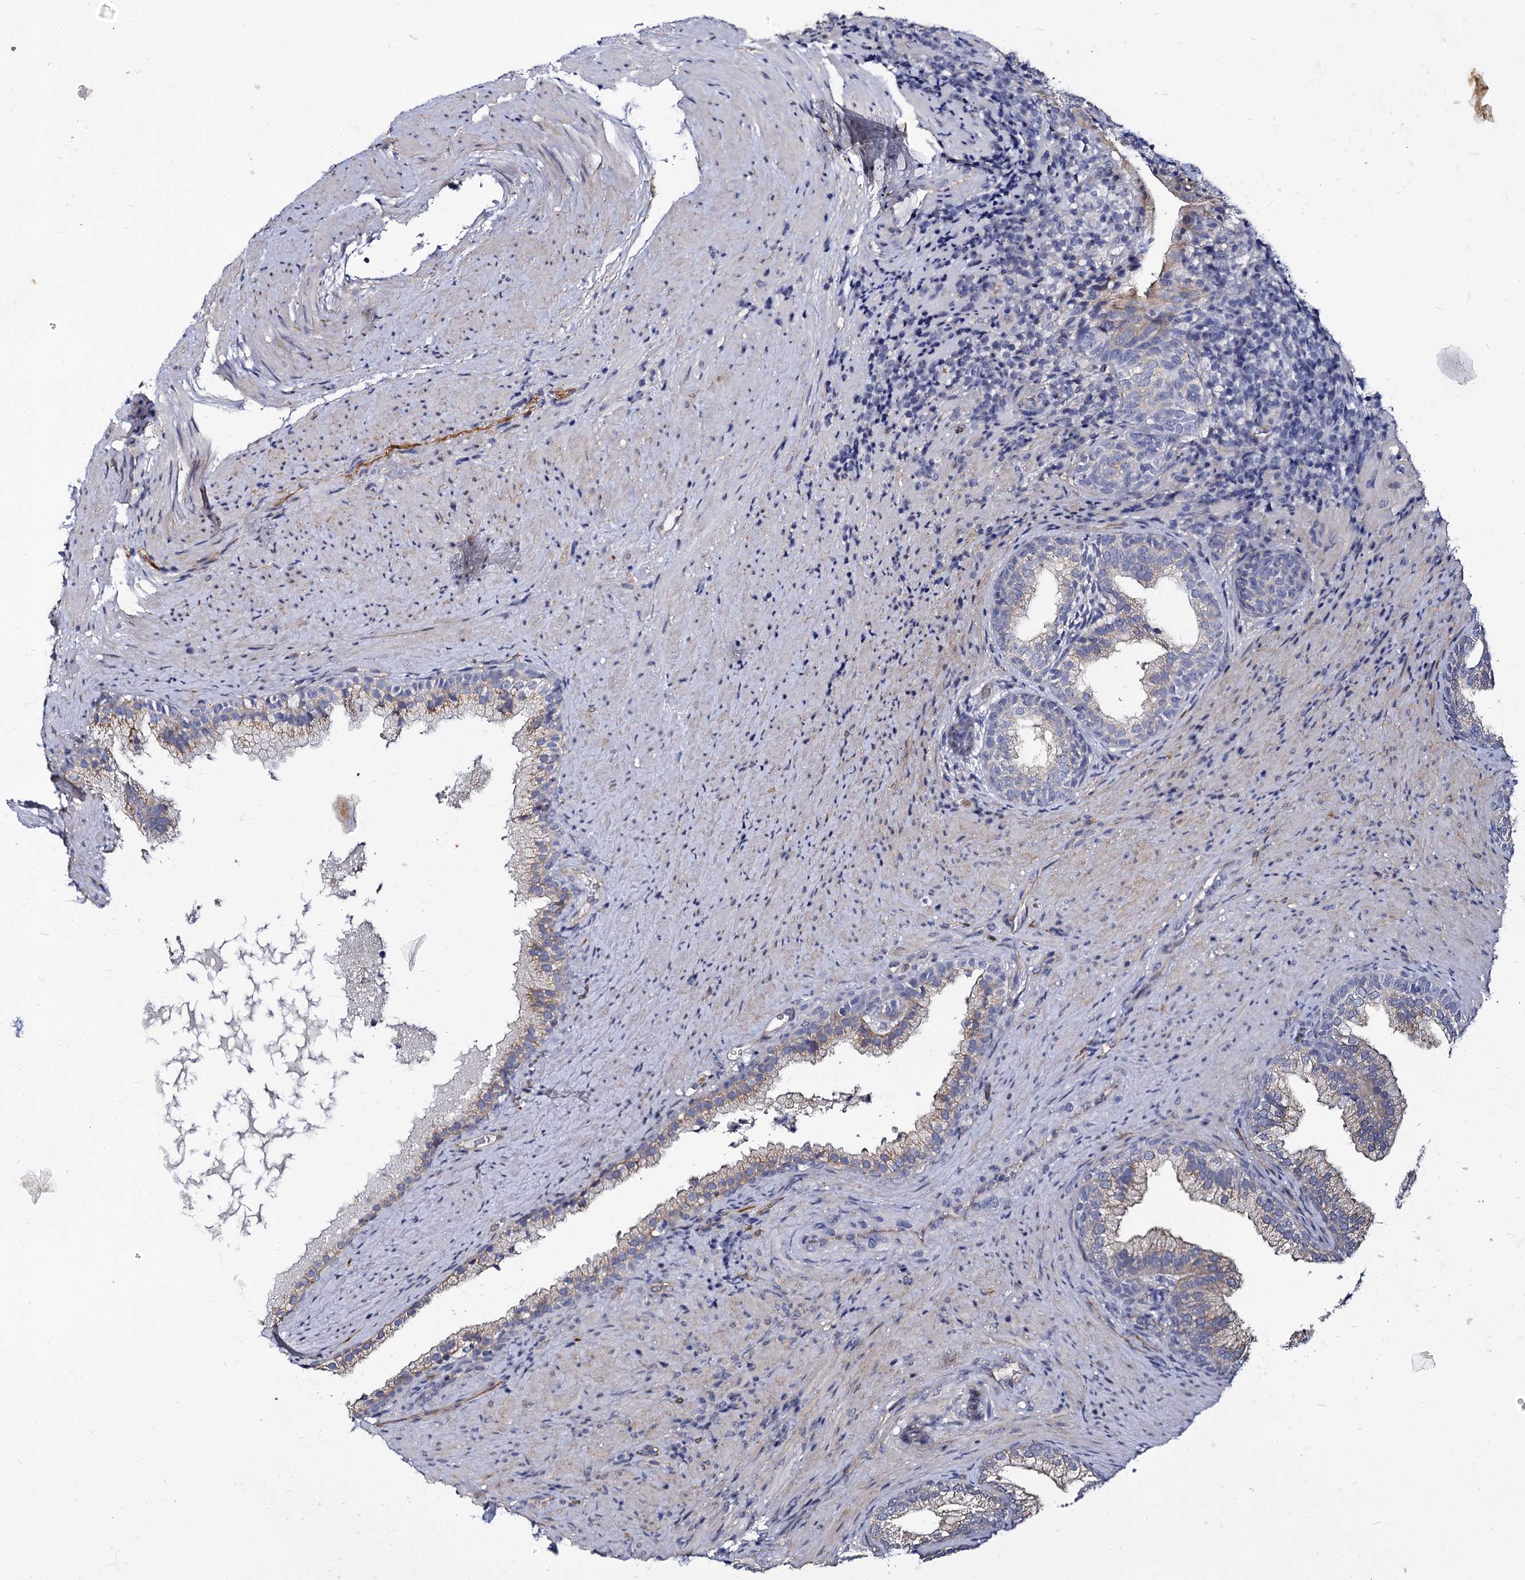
{"staining": {"intensity": "weak", "quantity": "<25%", "location": "cytoplasmic/membranous"}, "tissue": "prostate", "cell_type": "Glandular cells", "image_type": "normal", "snomed": [{"axis": "morphology", "description": "Normal tissue, NOS"}, {"axis": "topography", "description": "Prostate"}], "caption": "IHC micrograph of normal prostate stained for a protein (brown), which shows no positivity in glandular cells.", "gene": "CBFB", "patient": {"sex": "male", "age": 76}}